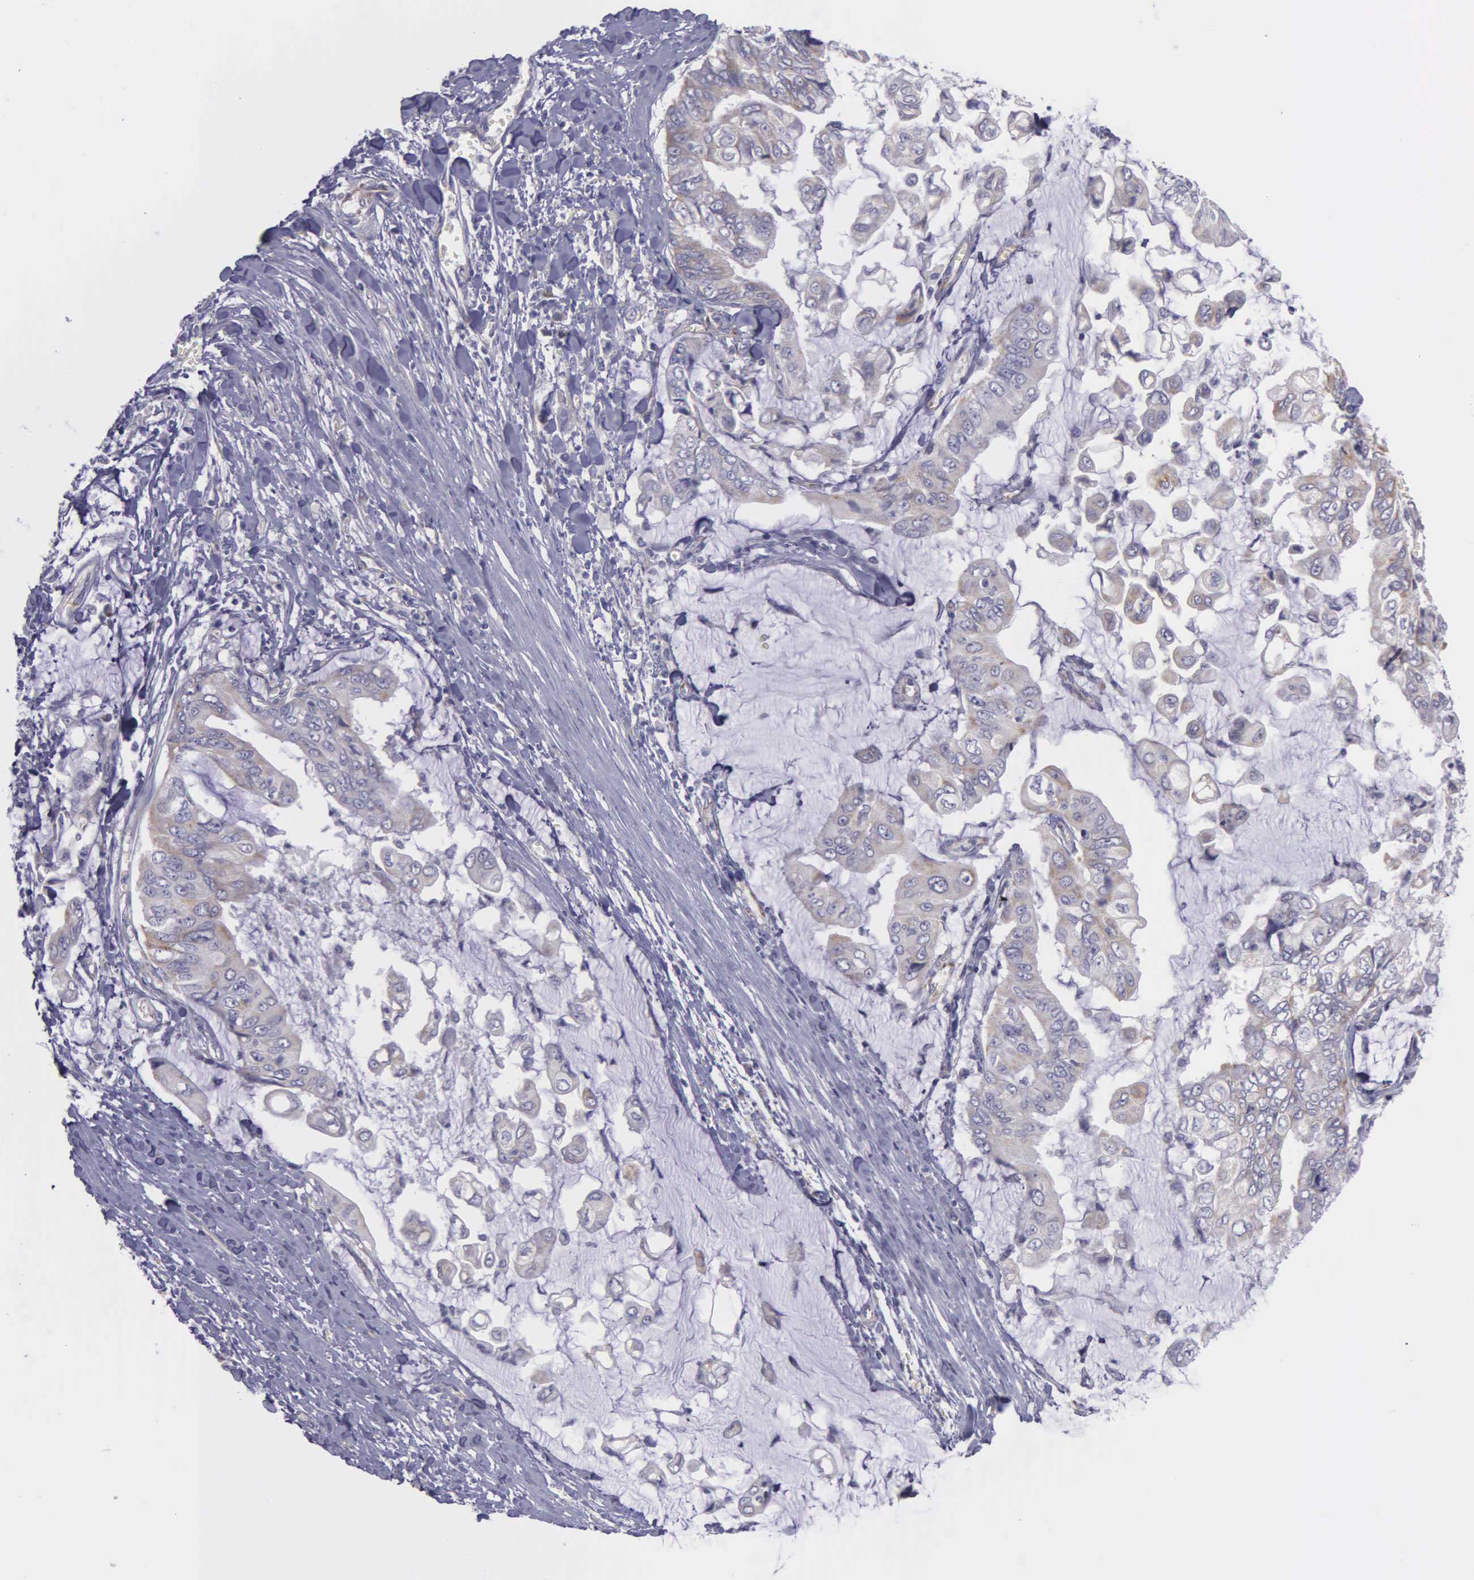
{"staining": {"intensity": "weak", "quantity": ">75%", "location": "cytoplasmic/membranous"}, "tissue": "stomach cancer", "cell_type": "Tumor cells", "image_type": "cancer", "snomed": [{"axis": "morphology", "description": "Adenocarcinoma, NOS"}, {"axis": "topography", "description": "Stomach, upper"}], "caption": "Human stomach cancer (adenocarcinoma) stained with a protein marker displays weak staining in tumor cells.", "gene": "SYNJ2BP", "patient": {"sex": "male", "age": 80}}